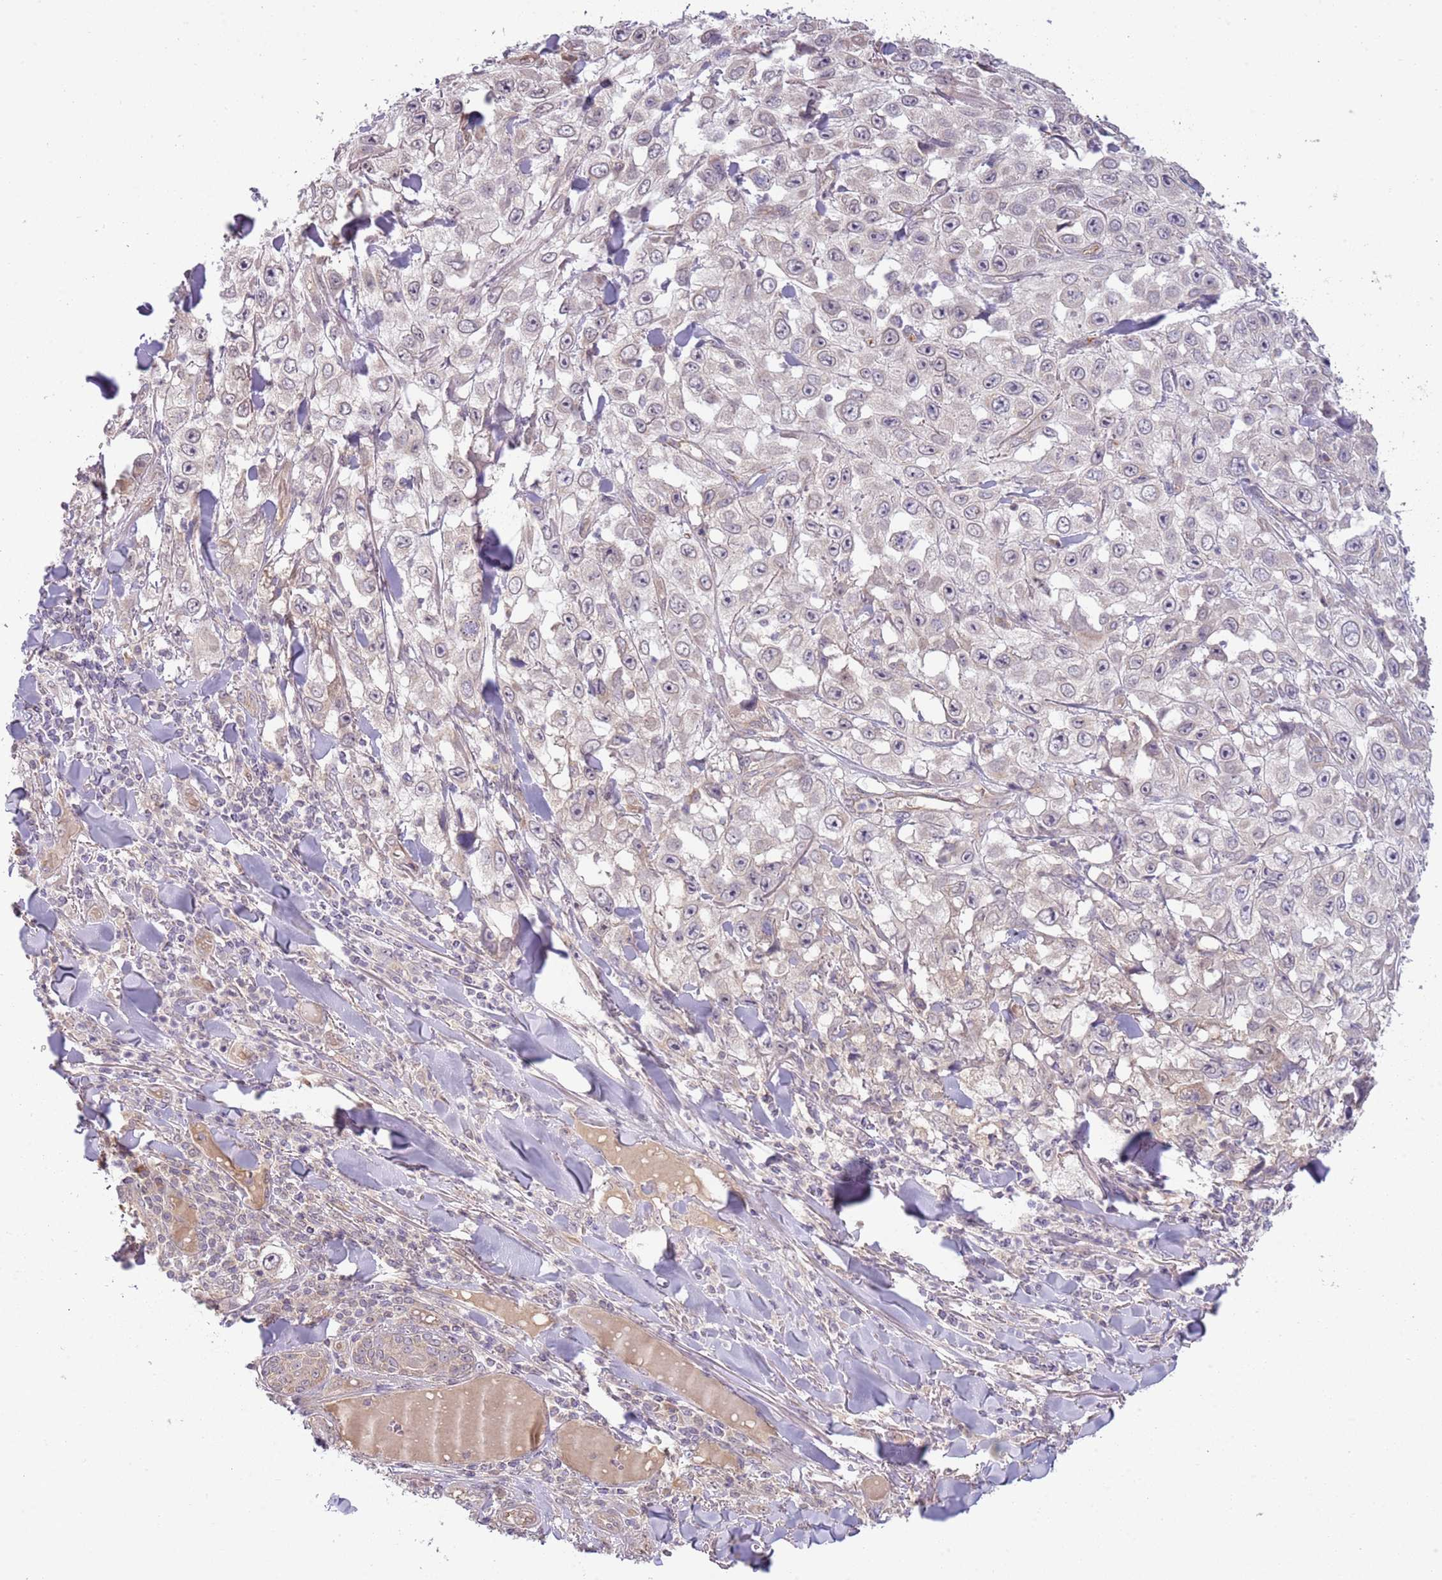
{"staining": {"intensity": "negative", "quantity": "none", "location": "none"}, "tissue": "skin cancer", "cell_type": "Tumor cells", "image_type": "cancer", "snomed": [{"axis": "morphology", "description": "Squamous cell carcinoma, NOS"}, {"axis": "topography", "description": "Skin"}], "caption": "Tumor cells show no significant protein staining in squamous cell carcinoma (skin).", "gene": "SKOR2", "patient": {"sex": "male", "age": 82}}